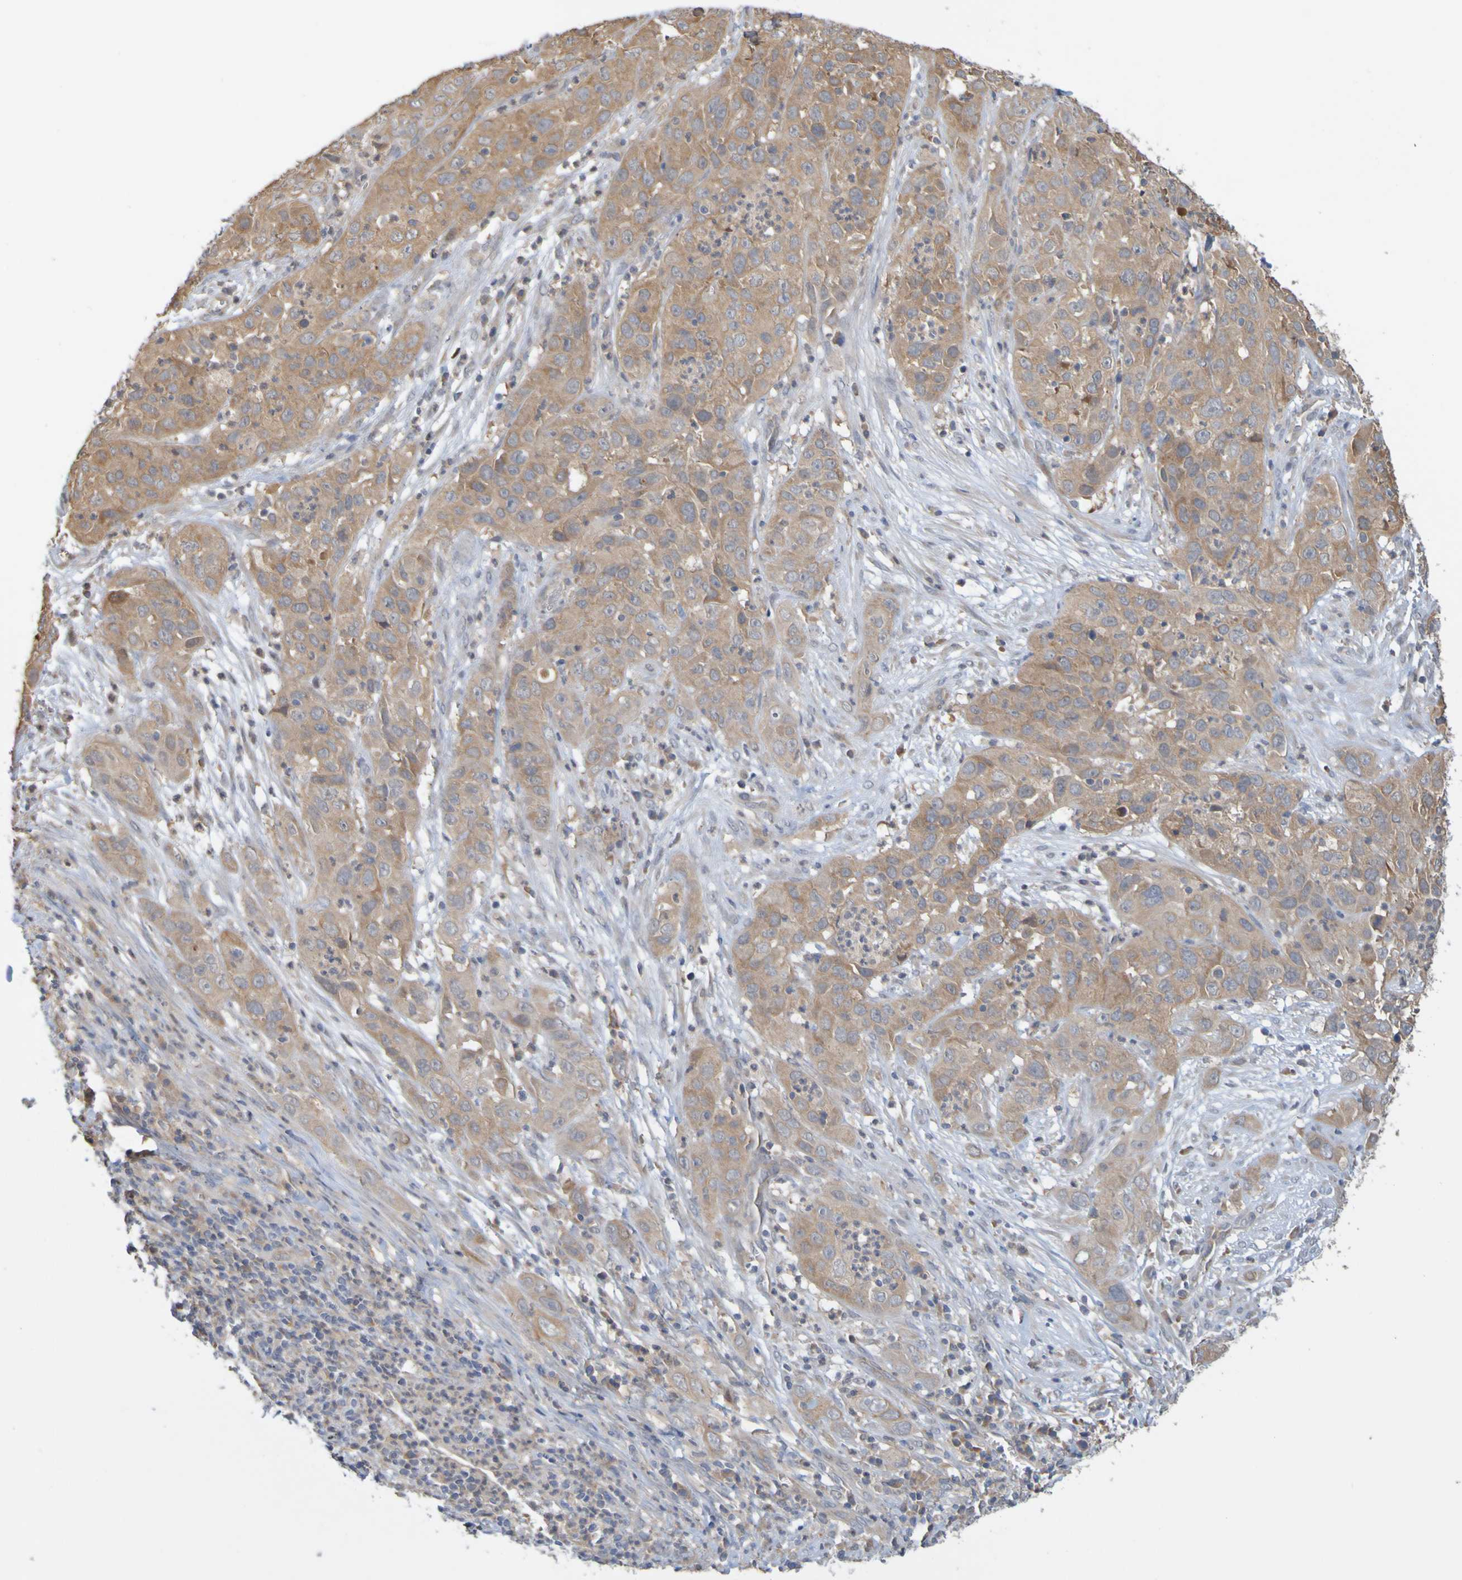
{"staining": {"intensity": "moderate", "quantity": ">75%", "location": "cytoplasmic/membranous"}, "tissue": "cervical cancer", "cell_type": "Tumor cells", "image_type": "cancer", "snomed": [{"axis": "morphology", "description": "Squamous cell carcinoma, NOS"}, {"axis": "topography", "description": "Cervix"}], "caption": "DAB immunohistochemical staining of cervical cancer demonstrates moderate cytoplasmic/membranous protein staining in approximately >75% of tumor cells. (DAB (3,3'-diaminobenzidine) = brown stain, brightfield microscopy at high magnification).", "gene": "NAV2", "patient": {"sex": "female", "age": 32}}